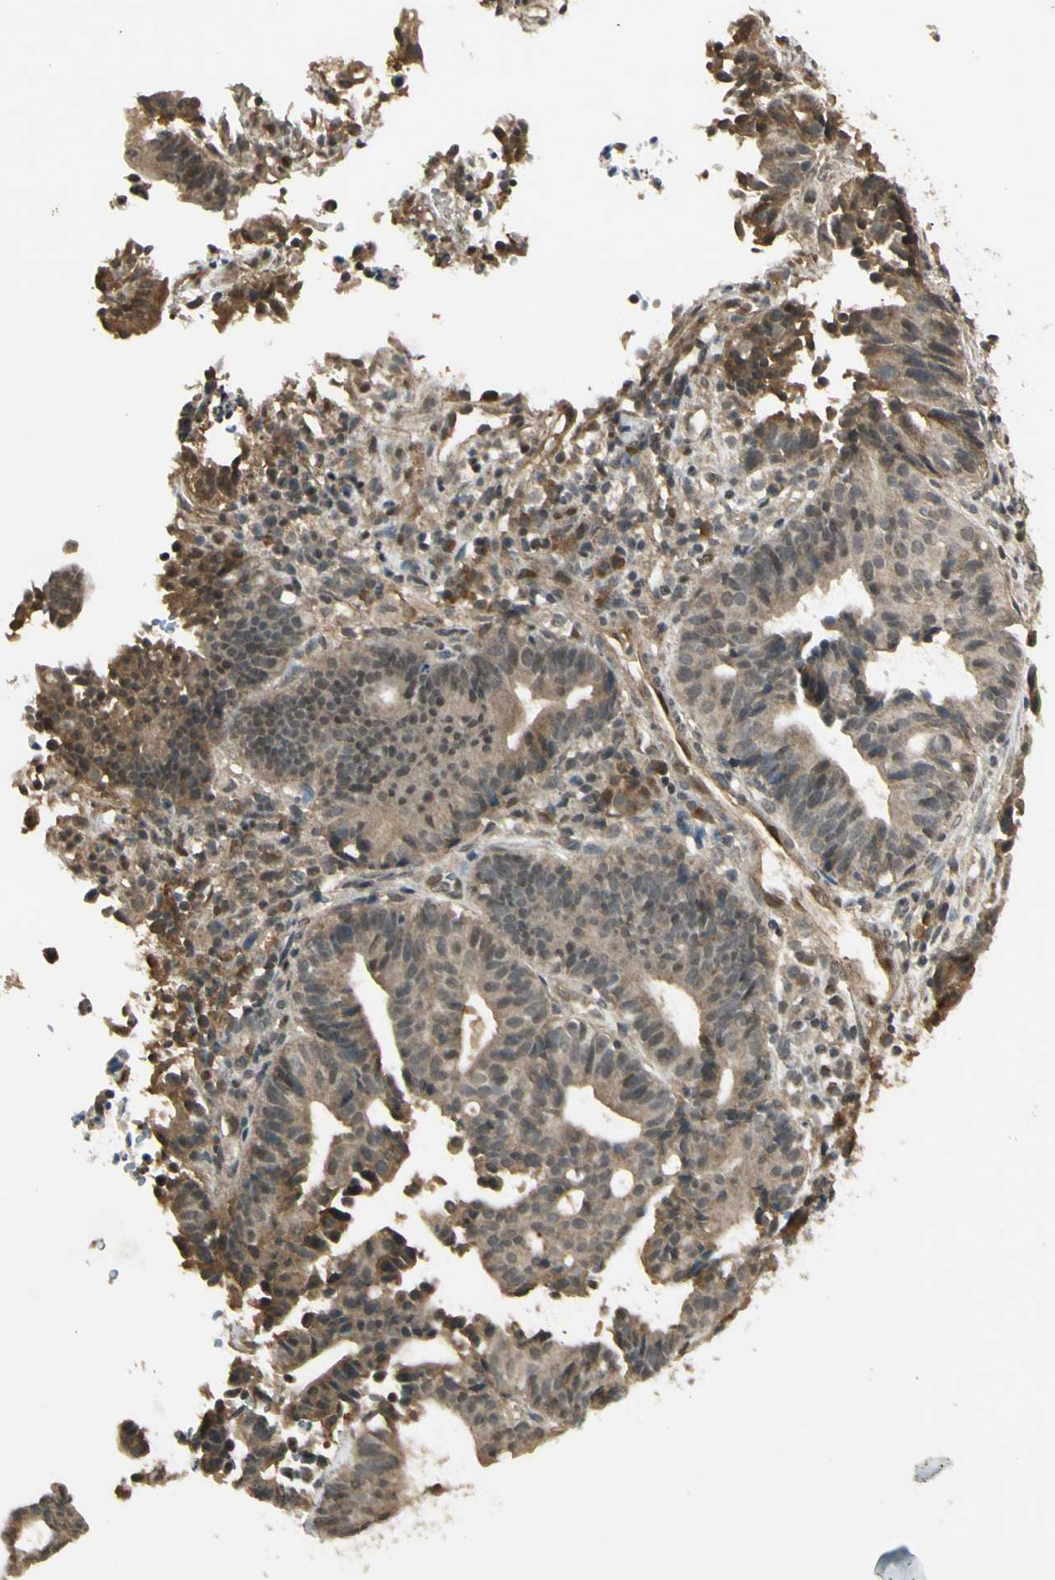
{"staining": {"intensity": "weak", "quantity": ">75%", "location": "cytoplasmic/membranous"}, "tissue": "endometrial cancer", "cell_type": "Tumor cells", "image_type": "cancer", "snomed": [{"axis": "morphology", "description": "Adenocarcinoma, NOS"}, {"axis": "topography", "description": "Uterus"}], "caption": "Approximately >75% of tumor cells in human endometrial cancer (adenocarcinoma) reveal weak cytoplasmic/membranous protein staining as visualized by brown immunohistochemical staining.", "gene": "GMEB2", "patient": {"sex": "female", "age": 83}}